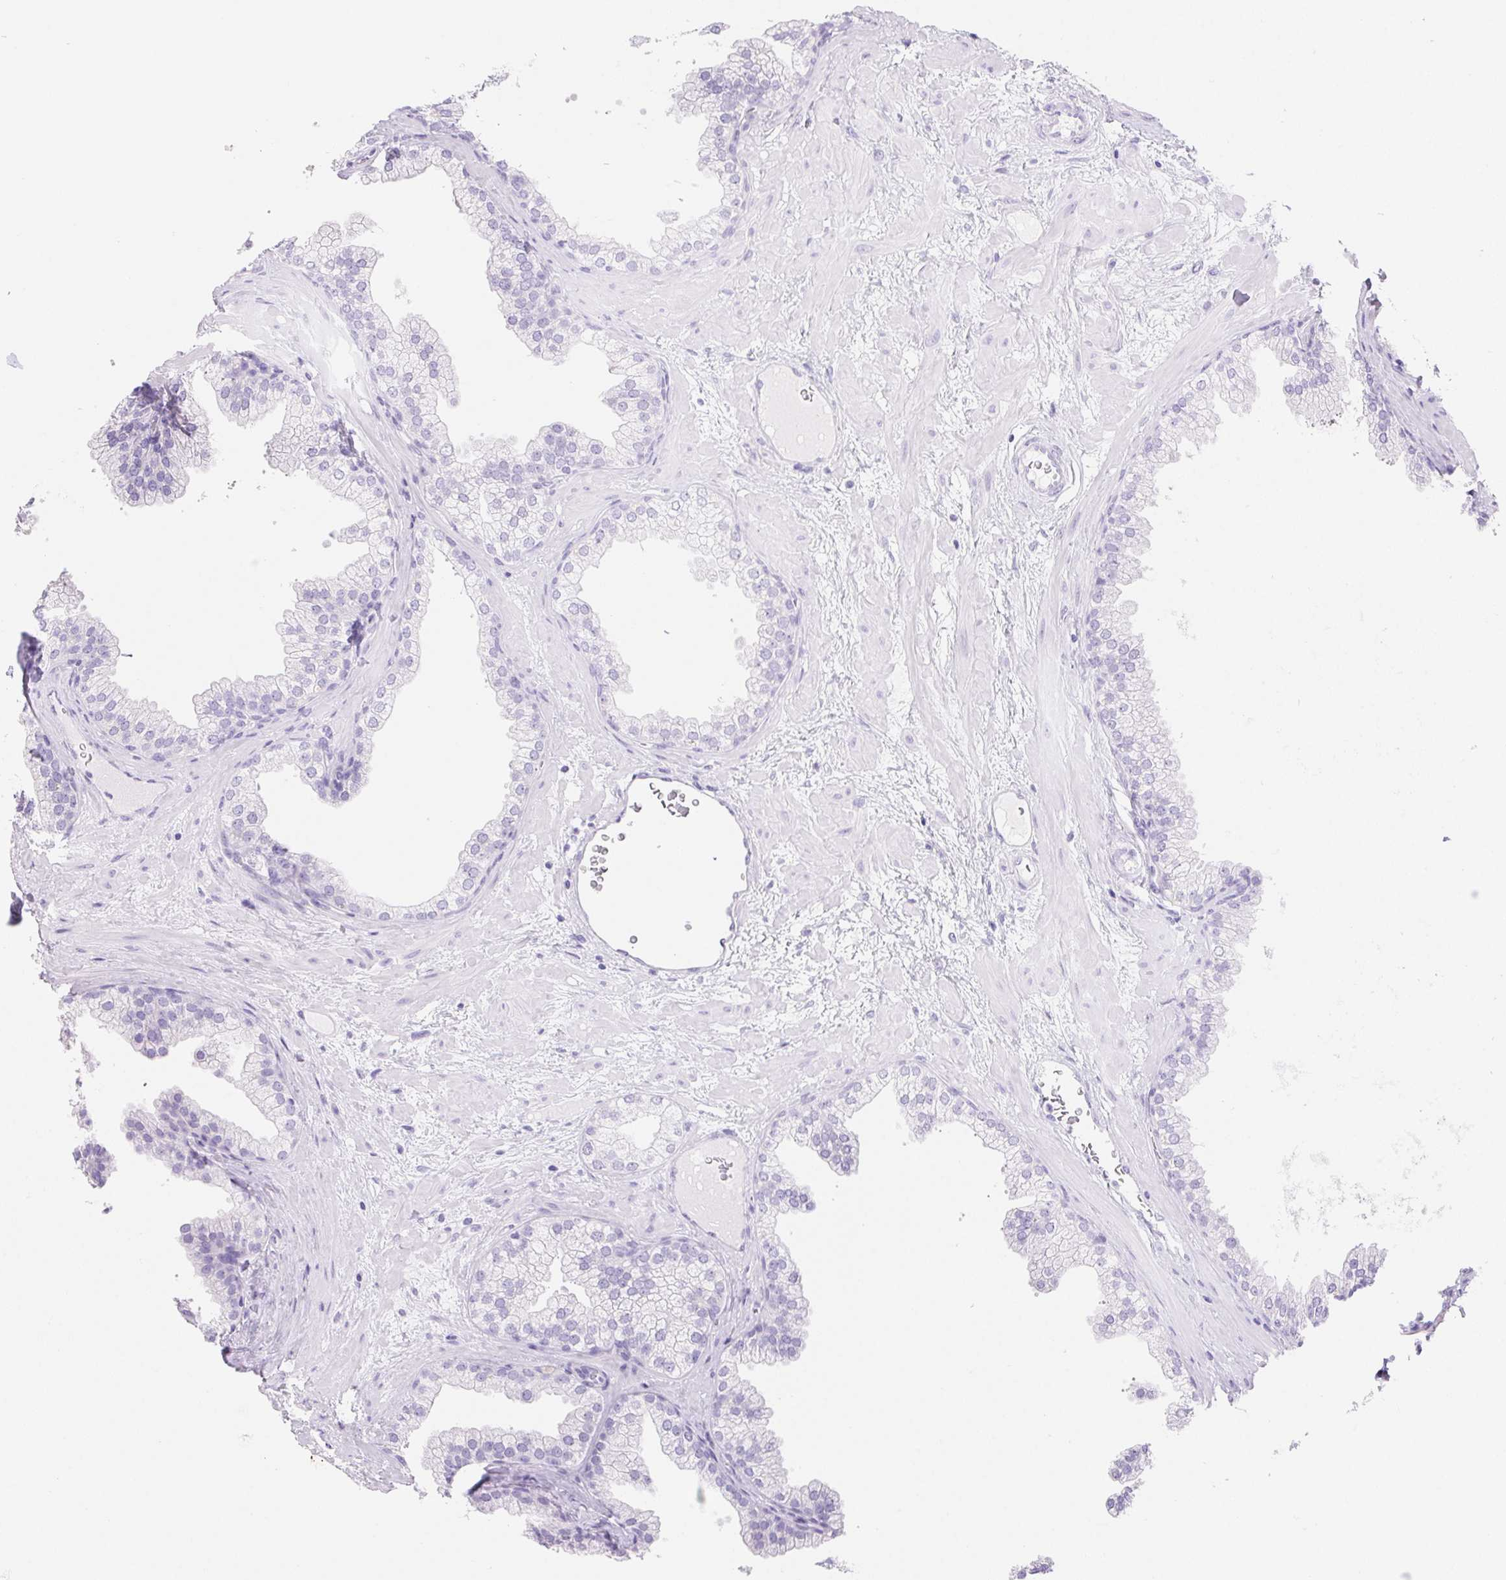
{"staining": {"intensity": "negative", "quantity": "none", "location": "none"}, "tissue": "prostate", "cell_type": "Glandular cells", "image_type": "normal", "snomed": [{"axis": "morphology", "description": "Normal tissue, NOS"}, {"axis": "topography", "description": "Prostate"}], "caption": "IHC of unremarkable prostate demonstrates no staining in glandular cells.", "gene": "PNLIP", "patient": {"sex": "male", "age": 37}}